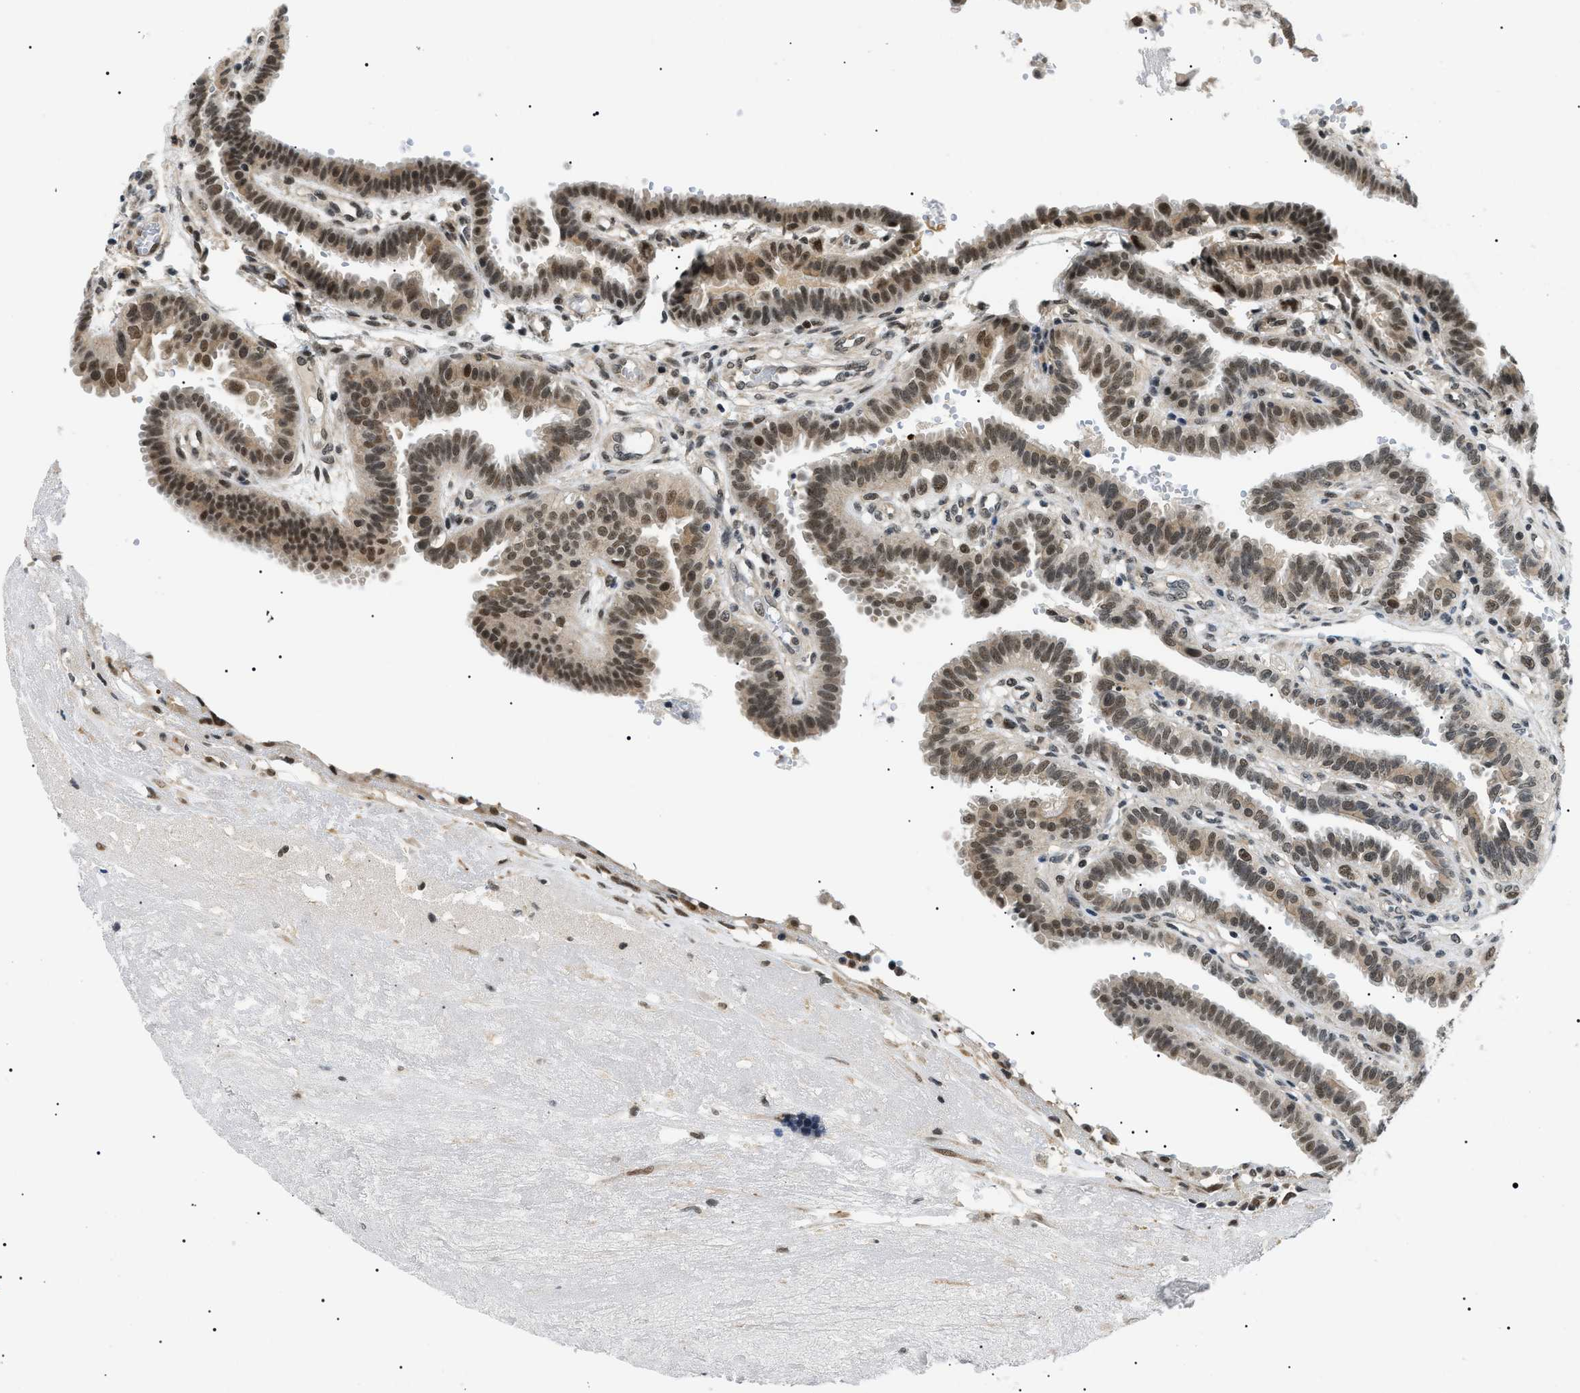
{"staining": {"intensity": "moderate", "quantity": ">75%", "location": "cytoplasmic/membranous,nuclear"}, "tissue": "fallopian tube", "cell_type": "Glandular cells", "image_type": "normal", "snomed": [{"axis": "morphology", "description": "Normal tissue, NOS"}, {"axis": "topography", "description": "Fallopian tube"}, {"axis": "topography", "description": "Placenta"}], "caption": "A brown stain shows moderate cytoplasmic/membranous,nuclear positivity of a protein in glandular cells of unremarkable fallopian tube. The protein is stained brown, and the nuclei are stained in blue (DAB IHC with brightfield microscopy, high magnification).", "gene": "RBM15", "patient": {"sex": "female", "age": 34}}